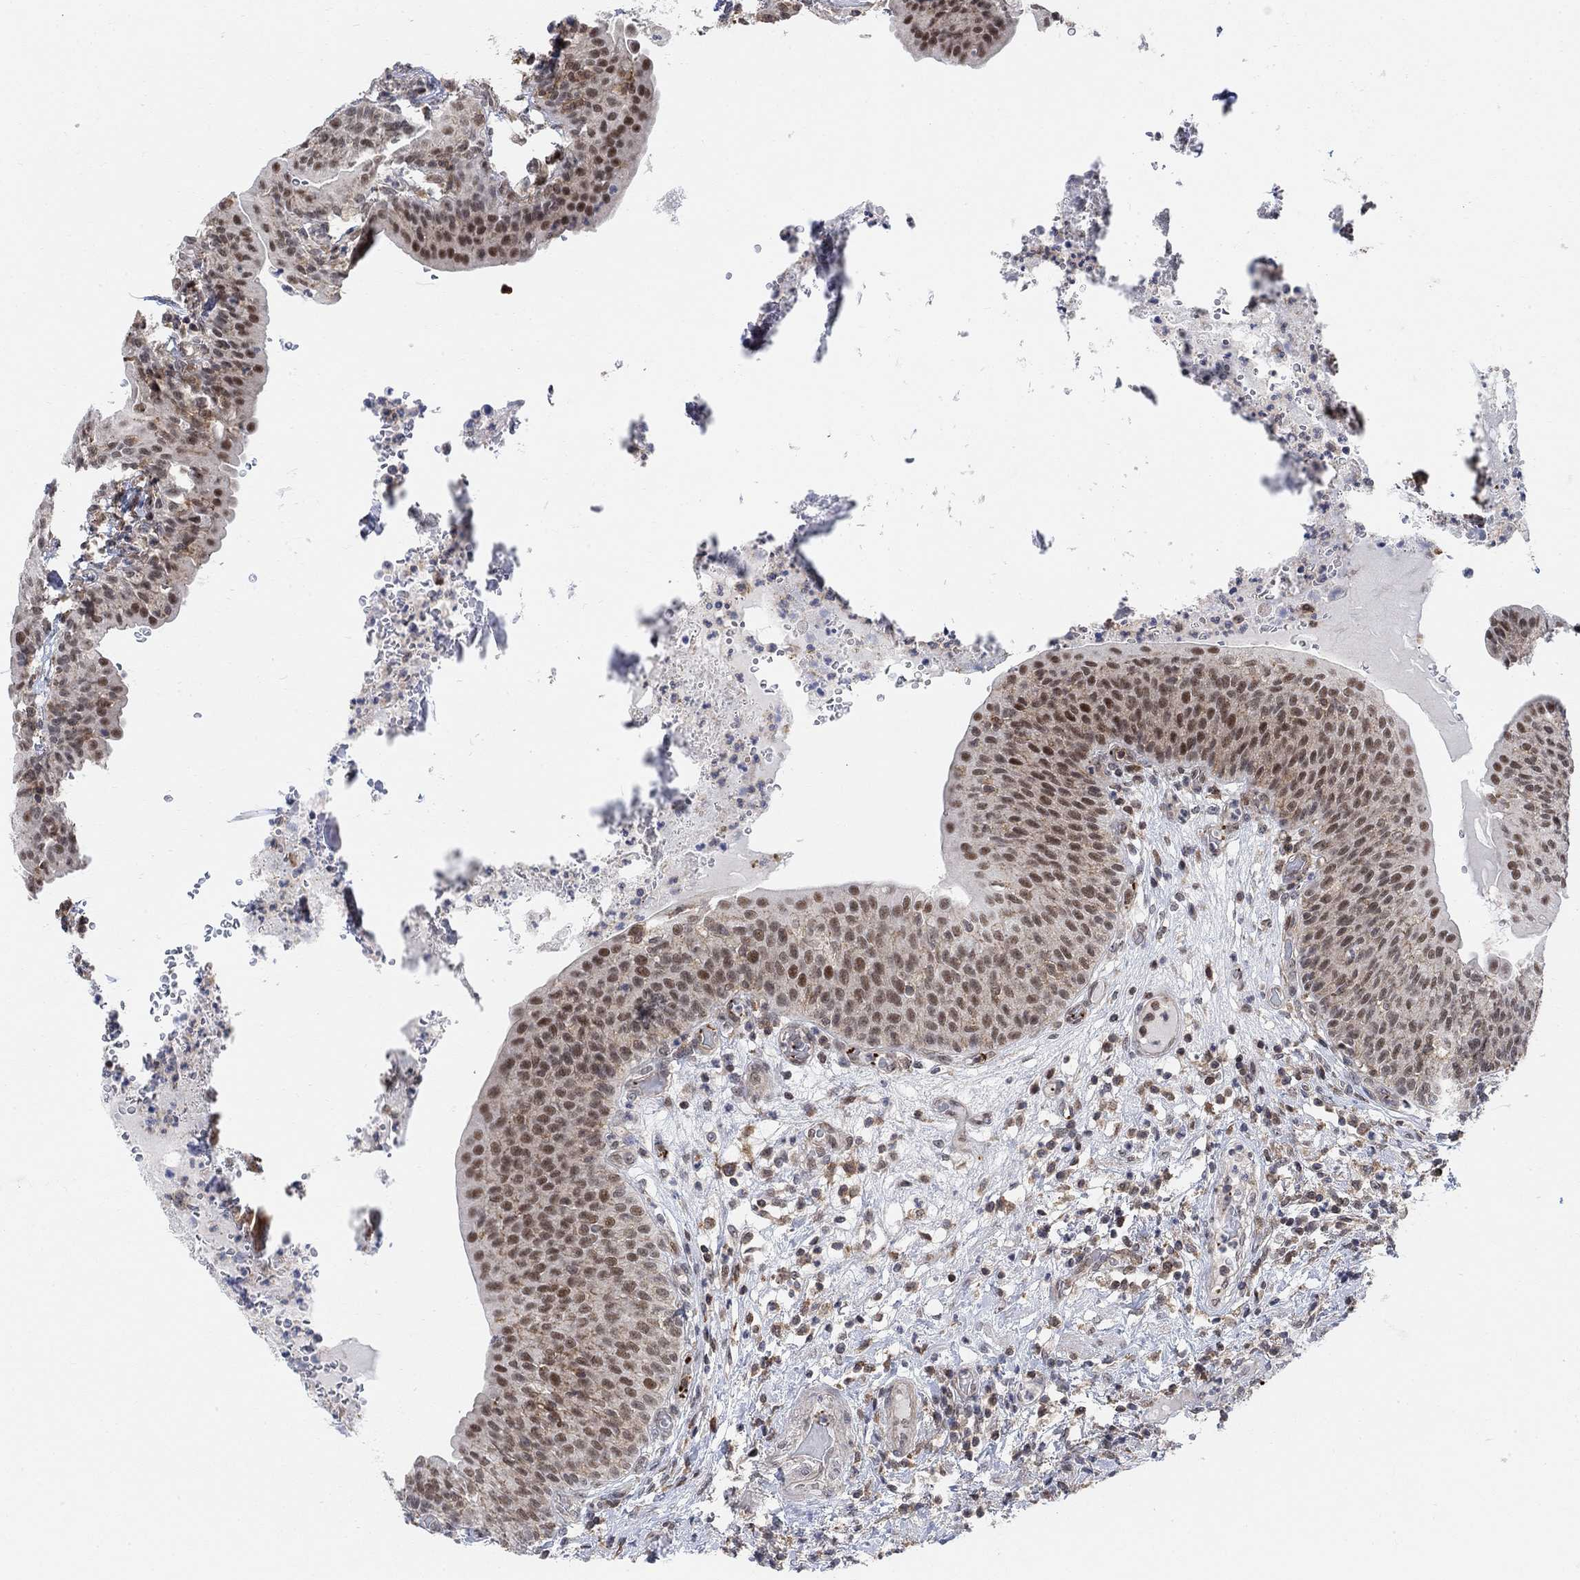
{"staining": {"intensity": "moderate", "quantity": ">75%", "location": "nuclear"}, "tissue": "urinary bladder", "cell_type": "Urothelial cells", "image_type": "normal", "snomed": [{"axis": "morphology", "description": "Normal tissue, NOS"}, {"axis": "topography", "description": "Urinary bladder"}], "caption": "High-power microscopy captured an IHC image of normal urinary bladder, revealing moderate nuclear expression in approximately >75% of urothelial cells.", "gene": "PWWP2B", "patient": {"sex": "male", "age": 66}}